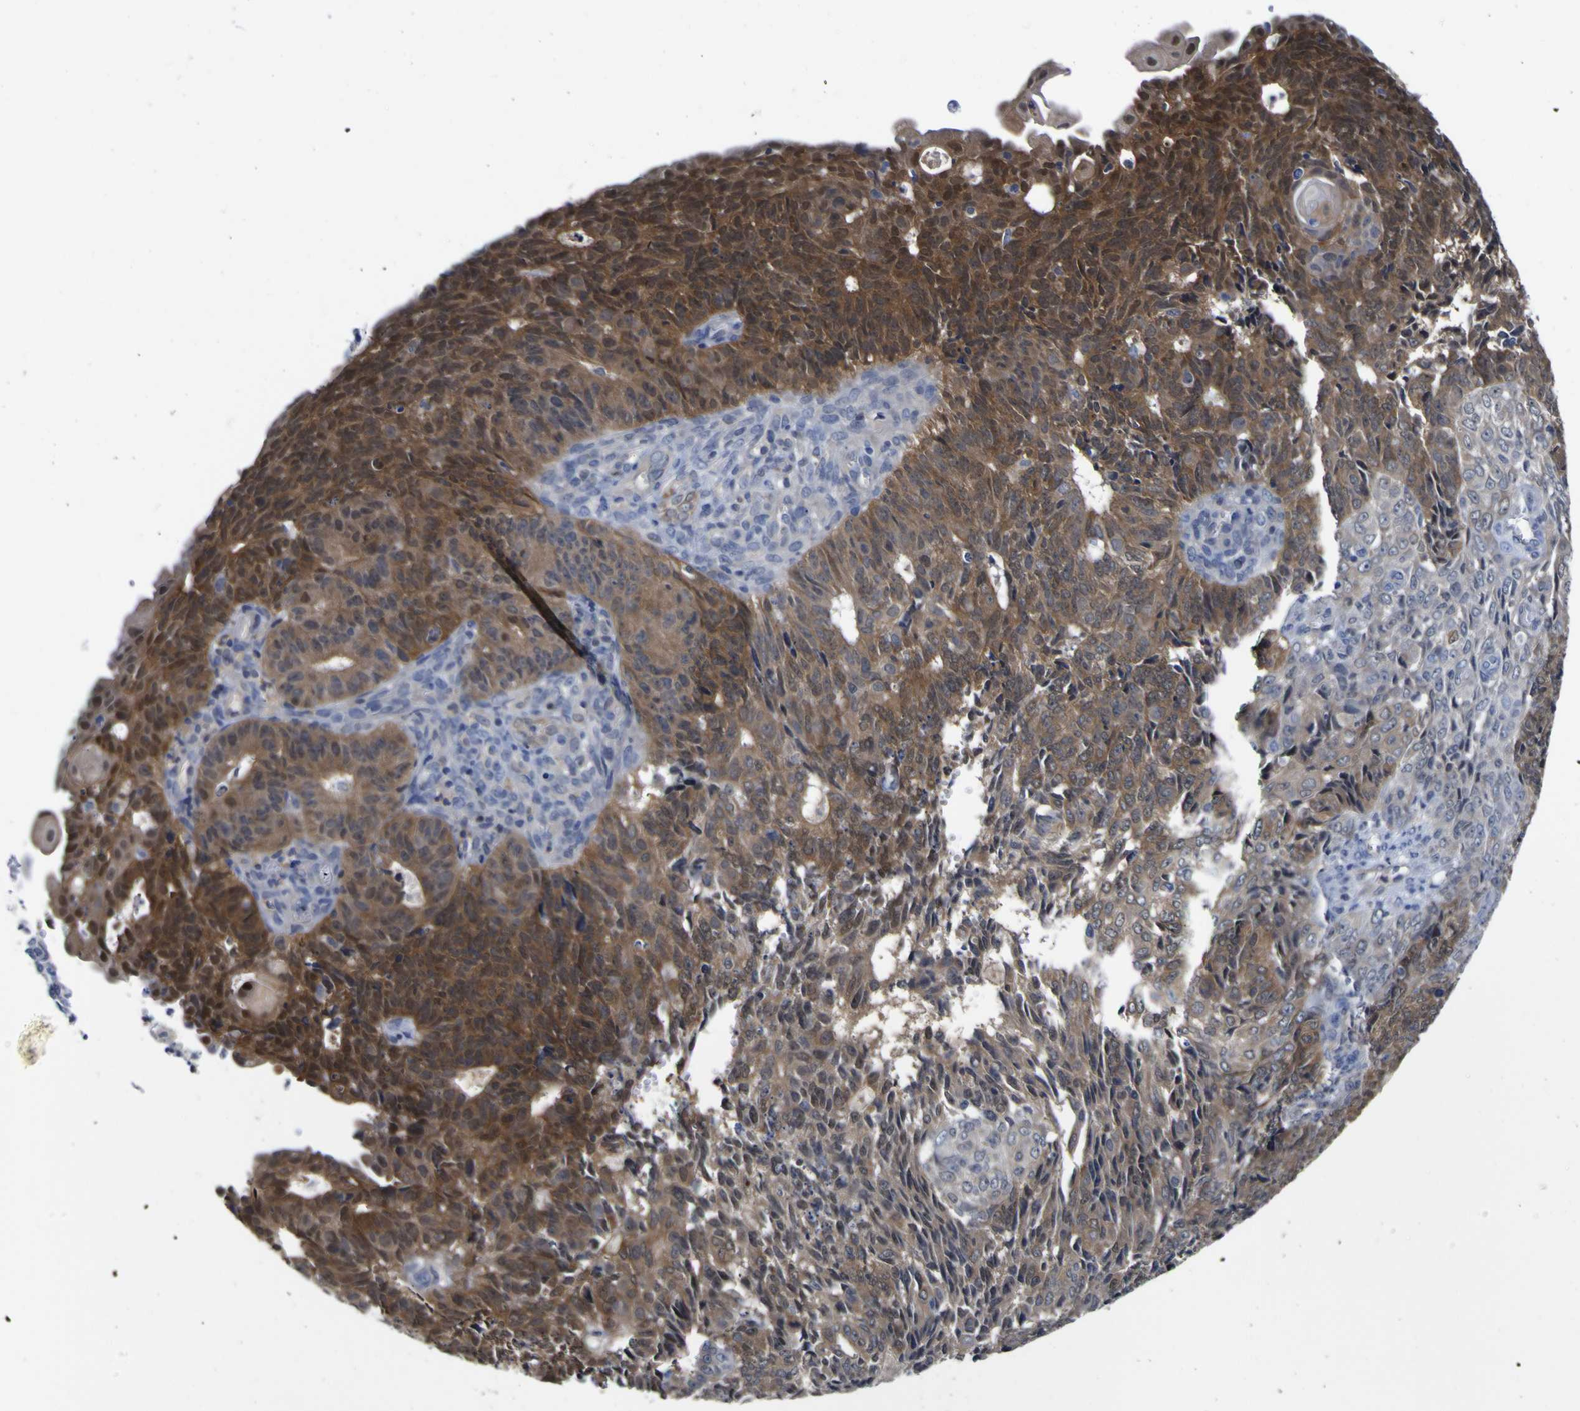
{"staining": {"intensity": "strong", "quantity": ">75%", "location": "cytoplasmic/membranous,nuclear"}, "tissue": "endometrial cancer", "cell_type": "Tumor cells", "image_type": "cancer", "snomed": [{"axis": "morphology", "description": "Adenocarcinoma, NOS"}, {"axis": "topography", "description": "Endometrium"}], "caption": "Adenocarcinoma (endometrial) tissue shows strong cytoplasmic/membranous and nuclear positivity in approximately >75% of tumor cells", "gene": "CASP6", "patient": {"sex": "female", "age": 32}}